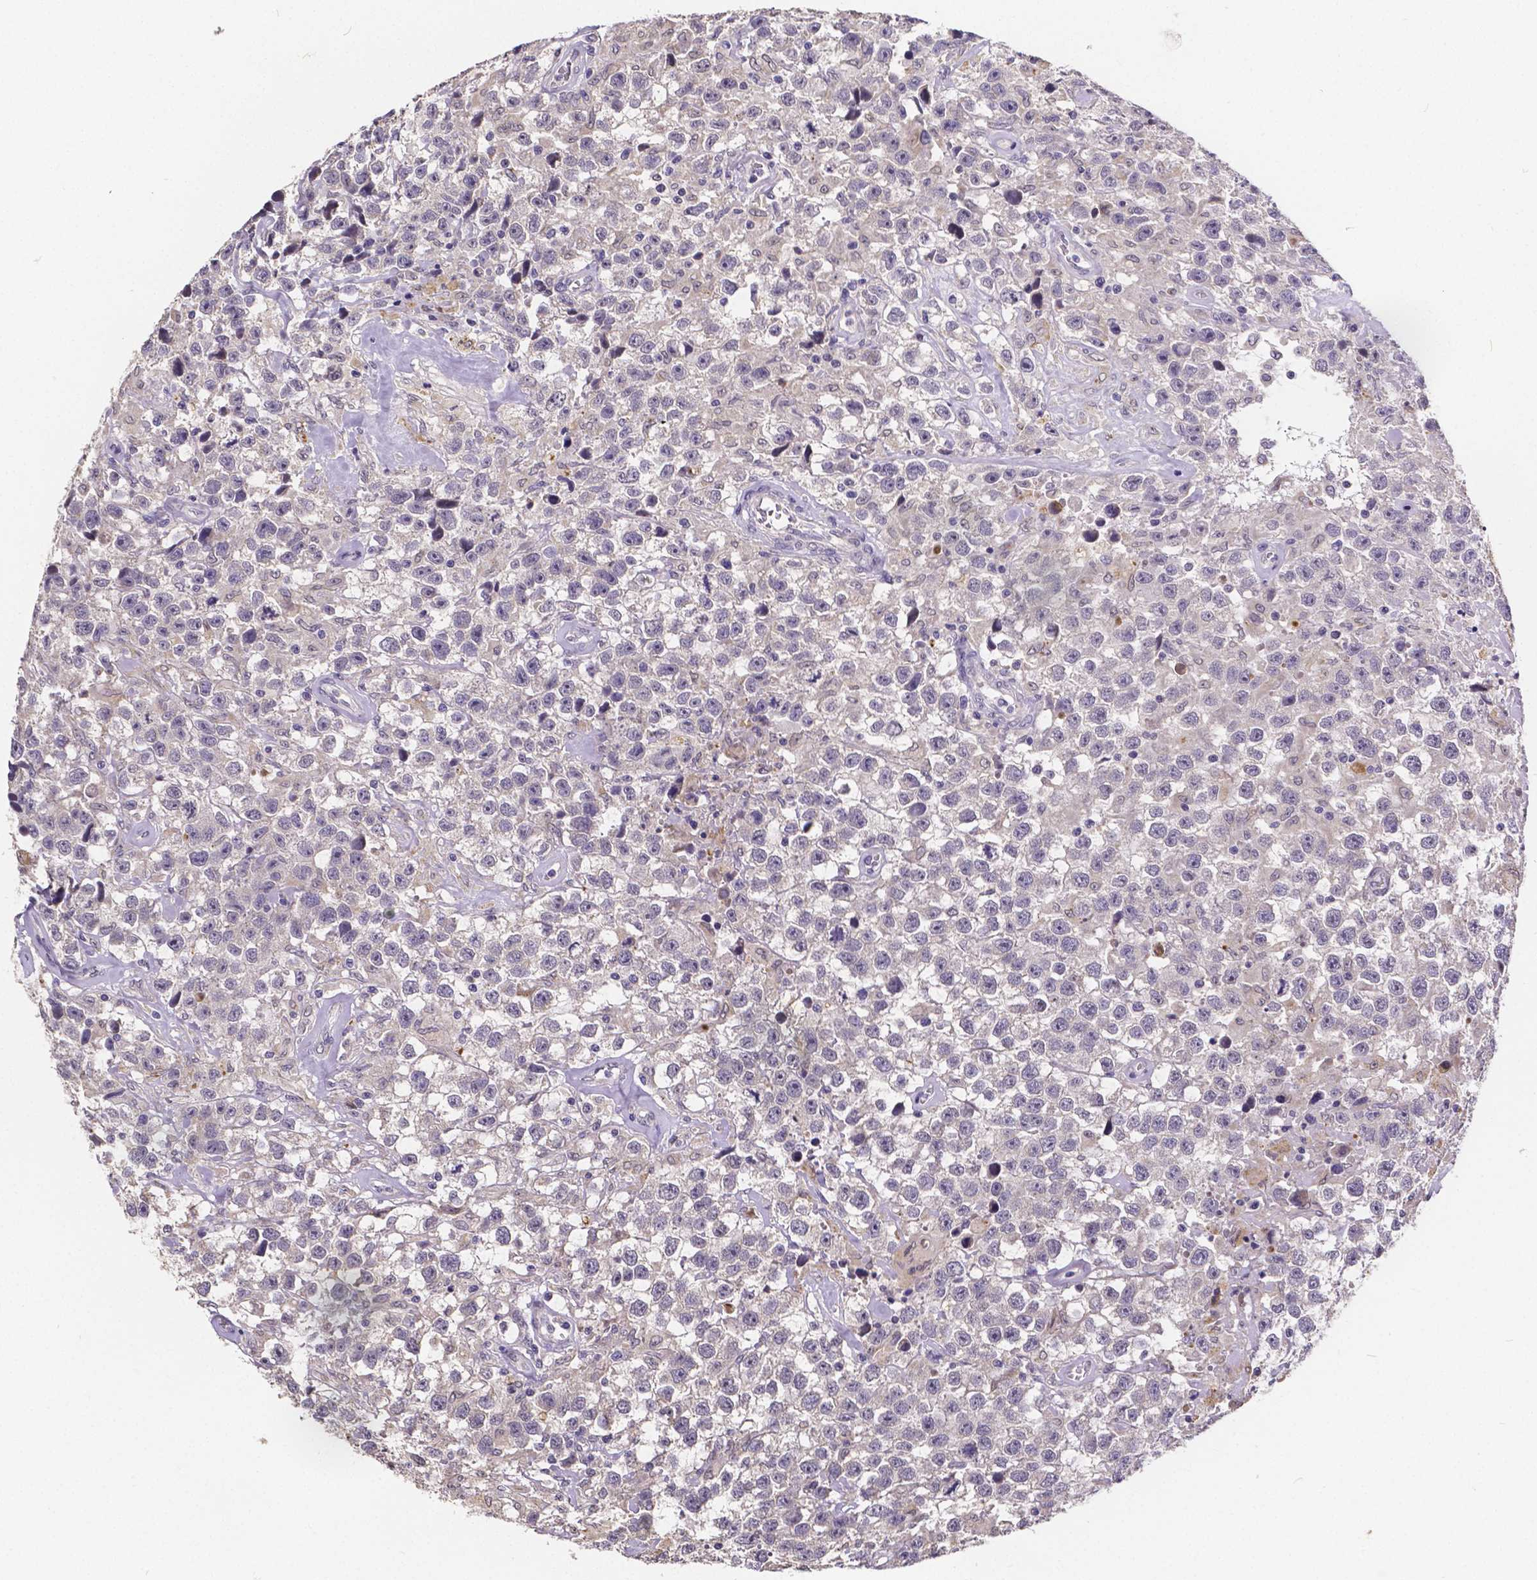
{"staining": {"intensity": "negative", "quantity": "none", "location": "none"}, "tissue": "testis cancer", "cell_type": "Tumor cells", "image_type": "cancer", "snomed": [{"axis": "morphology", "description": "Seminoma, NOS"}, {"axis": "topography", "description": "Testis"}], "caption": "Testis cancer (seminoma) was stained to show a protein in brown. There is no significant expression in tumor cells.", "gene": "CTNNA2", "patient": {"sex": "male", "age": 43}}